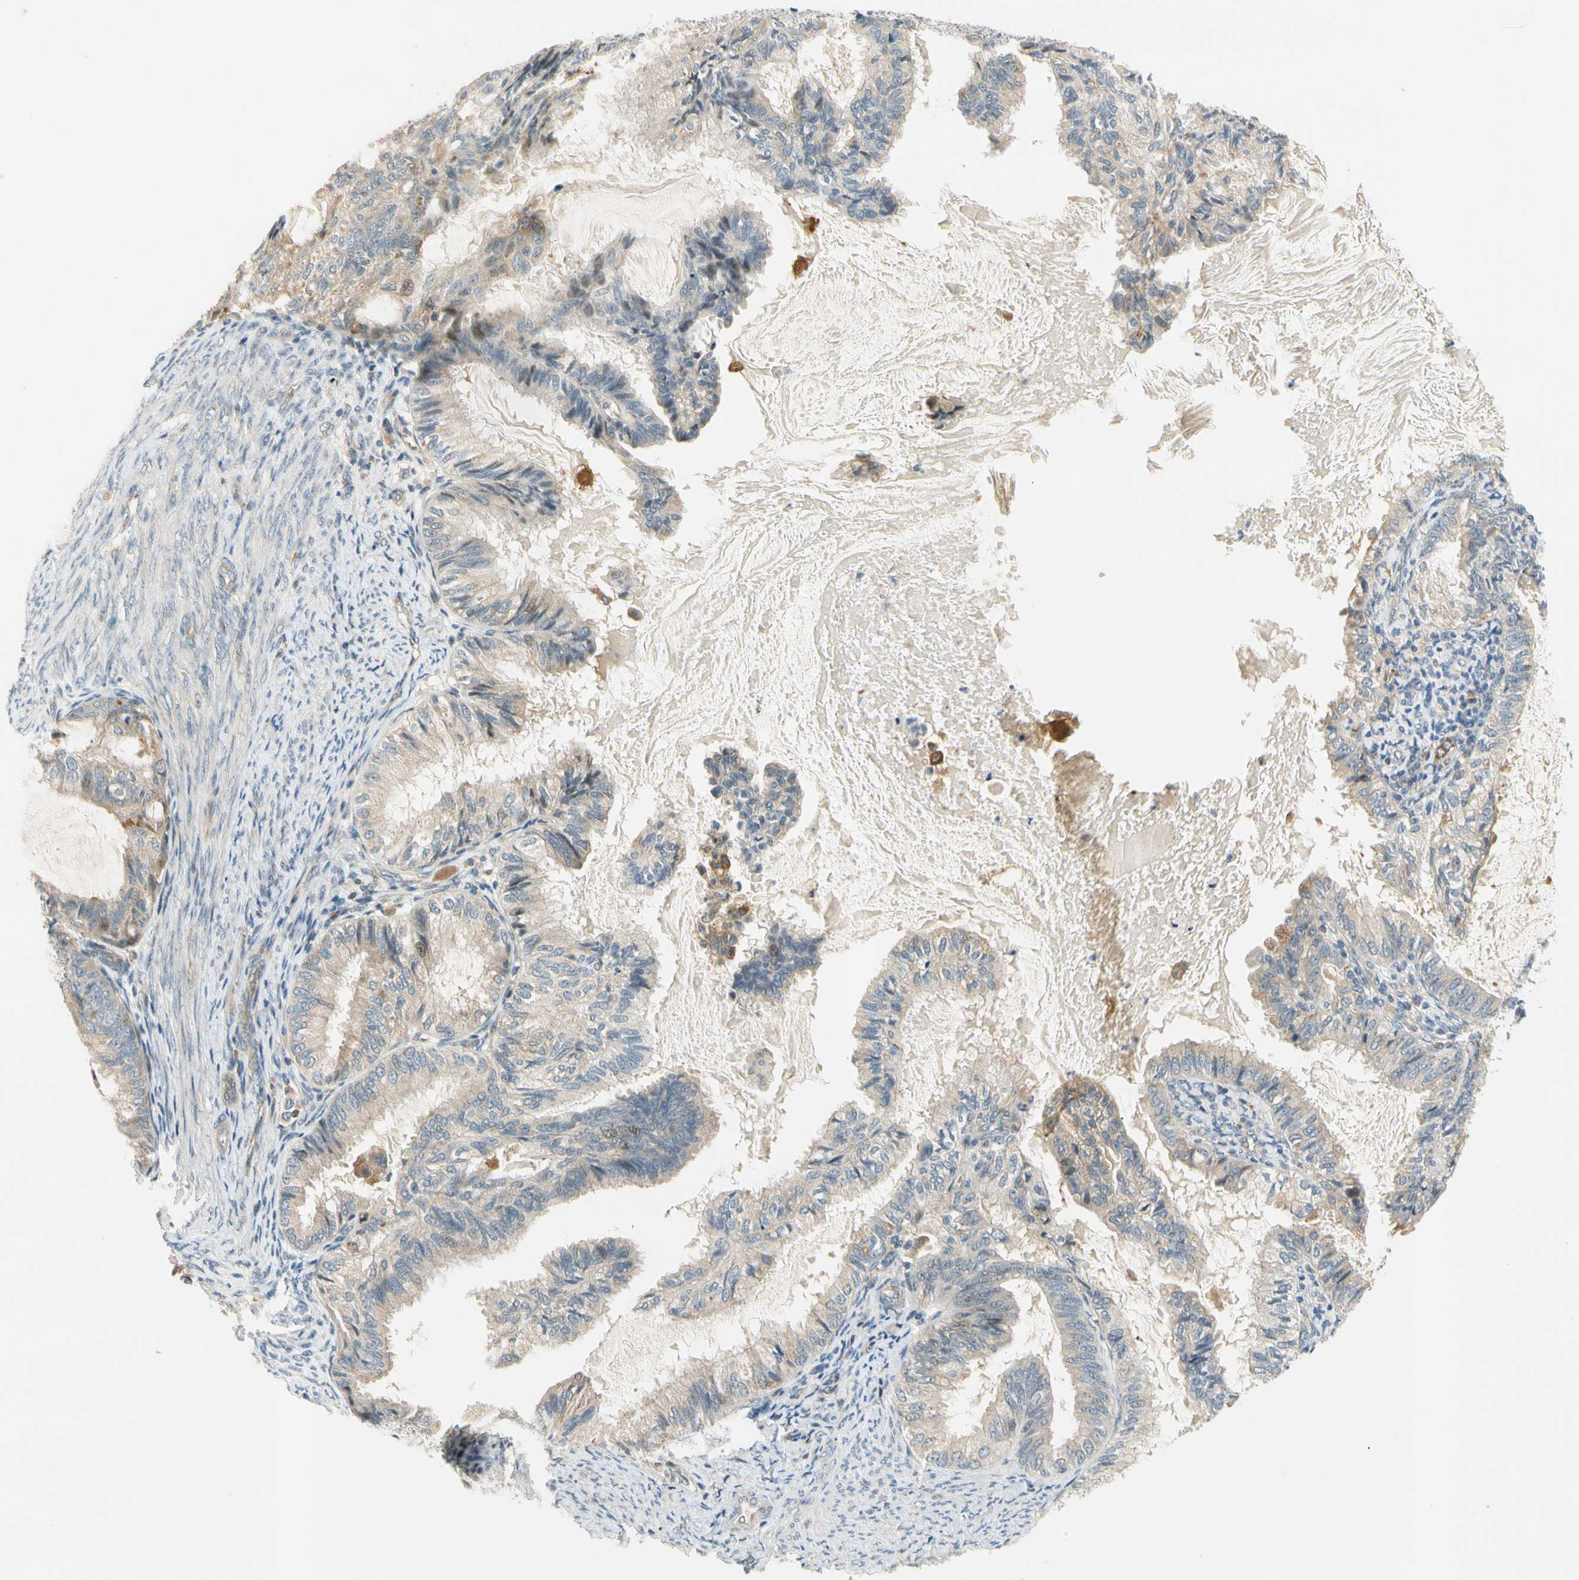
{"staining": {"intensity": "weak", "quantity": "25%-75%", "location": "cytoplasmic/membranous"}, "tissue": "cervical cancer", "cell_type": "Tumor cells", "image_type": "cancer", "snomed": [{"axis": "morphology", "description": "Normal tissue, NOS"}, {"axis": "morphology", "description": "Adenocarcinoma, NOS"}, {"axis": "topography", "description": "Cervix"}, {"axis": "topography", "description": "Endometrium"}], "caption": "A high-resolution histopathology image shows IHC staining of cervical cancer (adenocarcinoma), which displays weak cytoplasmic/membranous expression in approximately 25%-75% of tumor cells.", "gene": "GATD1", "patient": {"sex": "female", "age": 86}}